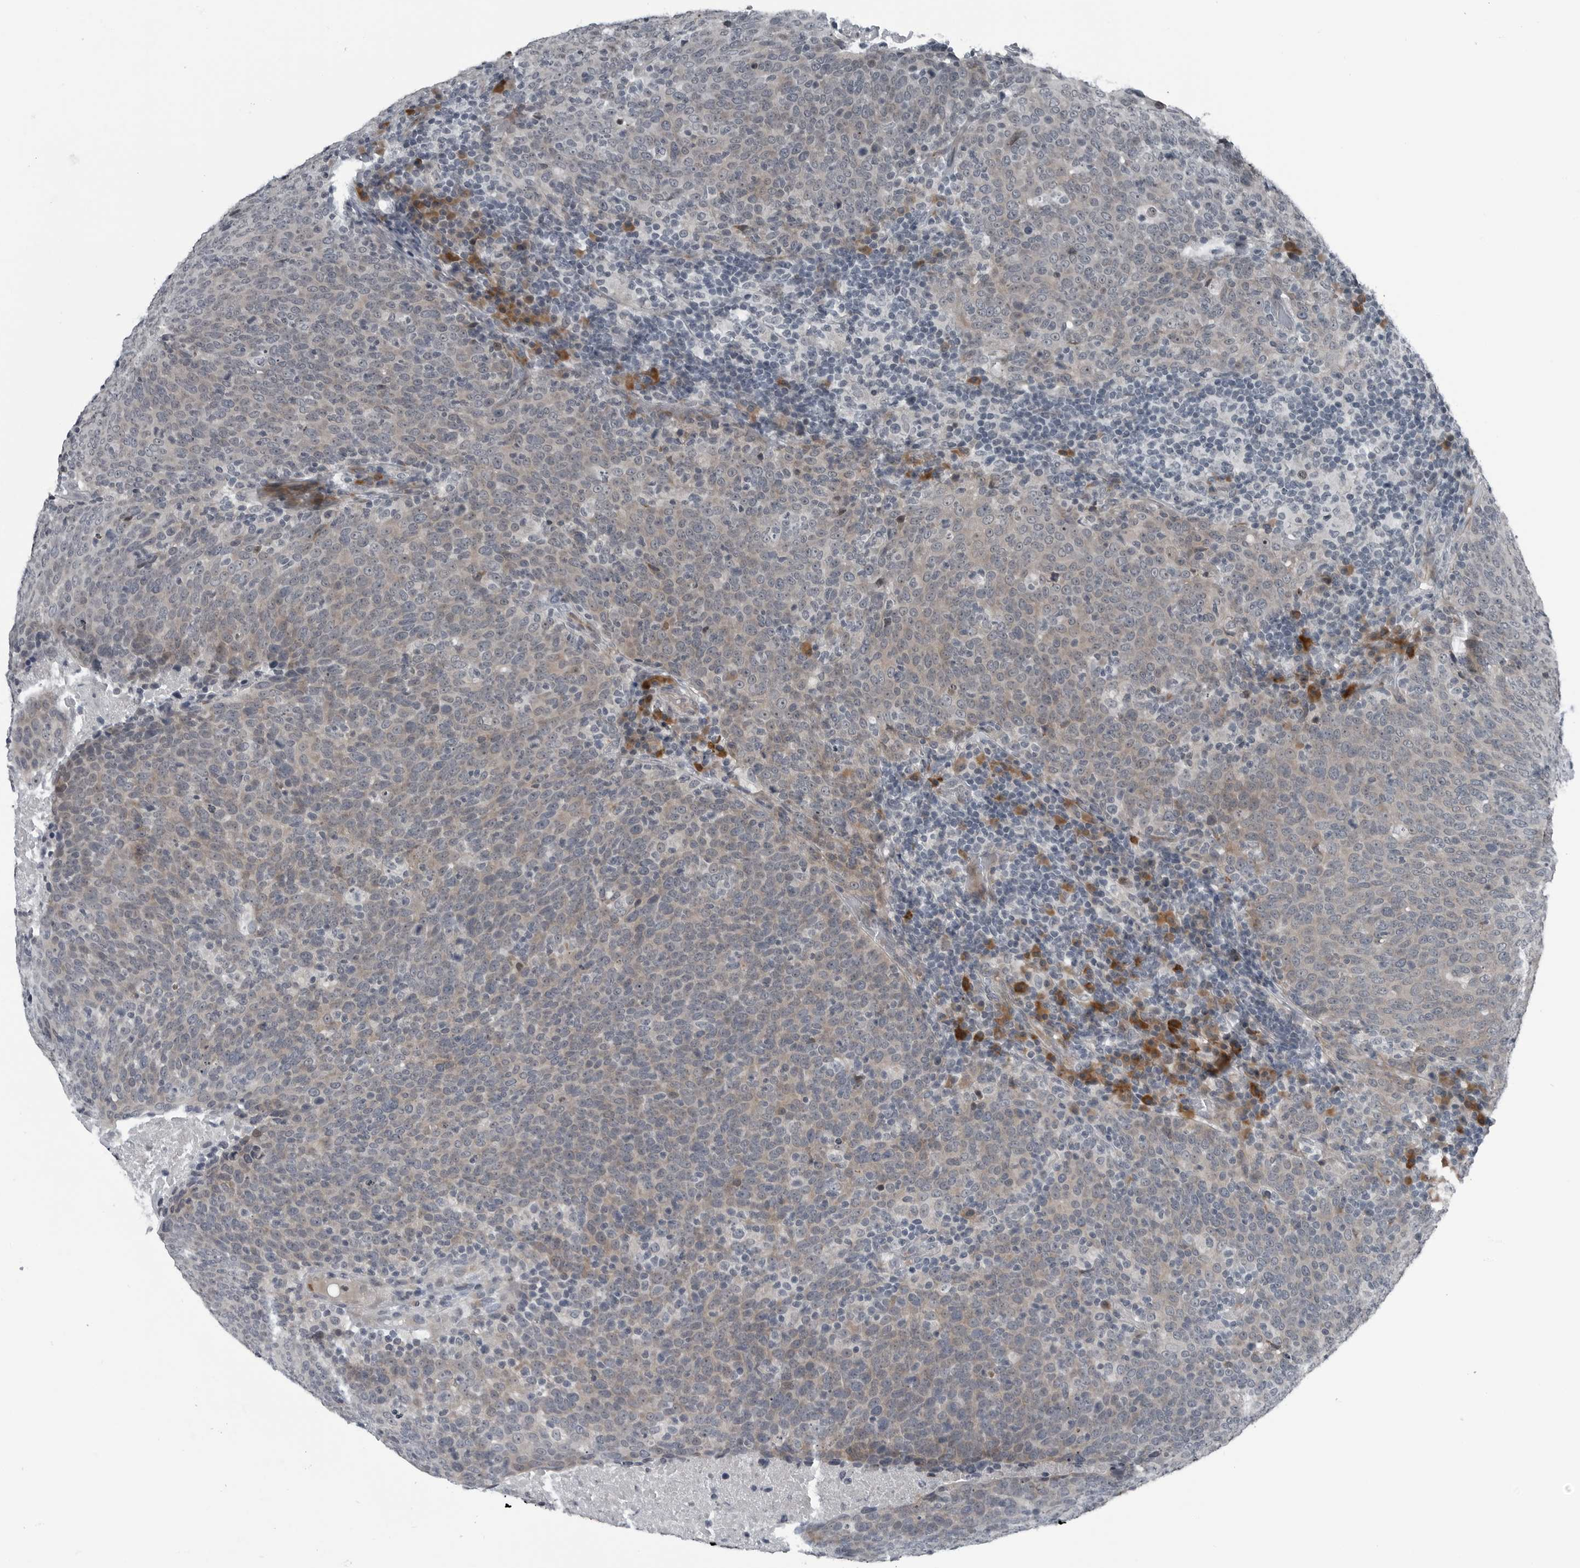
{"staining": {"intensity": "weak", "quantity": "<25%", "location": "cytoplasmic/membranous"}, "tissue": "head and neck cancer", "cell_type": "Tumor cells", "image_type": "cancer", "snomed": [{"axis": "morphology", "description": "Squamous cell carcinoma, NOS"}, {"axis": "morphology", "description": "Squamous cell carcinoma, metastatic, NOS"}, {"axis": "topography", "description": "Lymph node"}, {"axis": "topography", "description": "Head-Neck"}], "caption": "Head and neck squamous cell carcinoma stained for a protein using IHC shows no staining tumor cells.", "gene": "DNAAF11", "patient": {"sex": "male", "age": 62}}